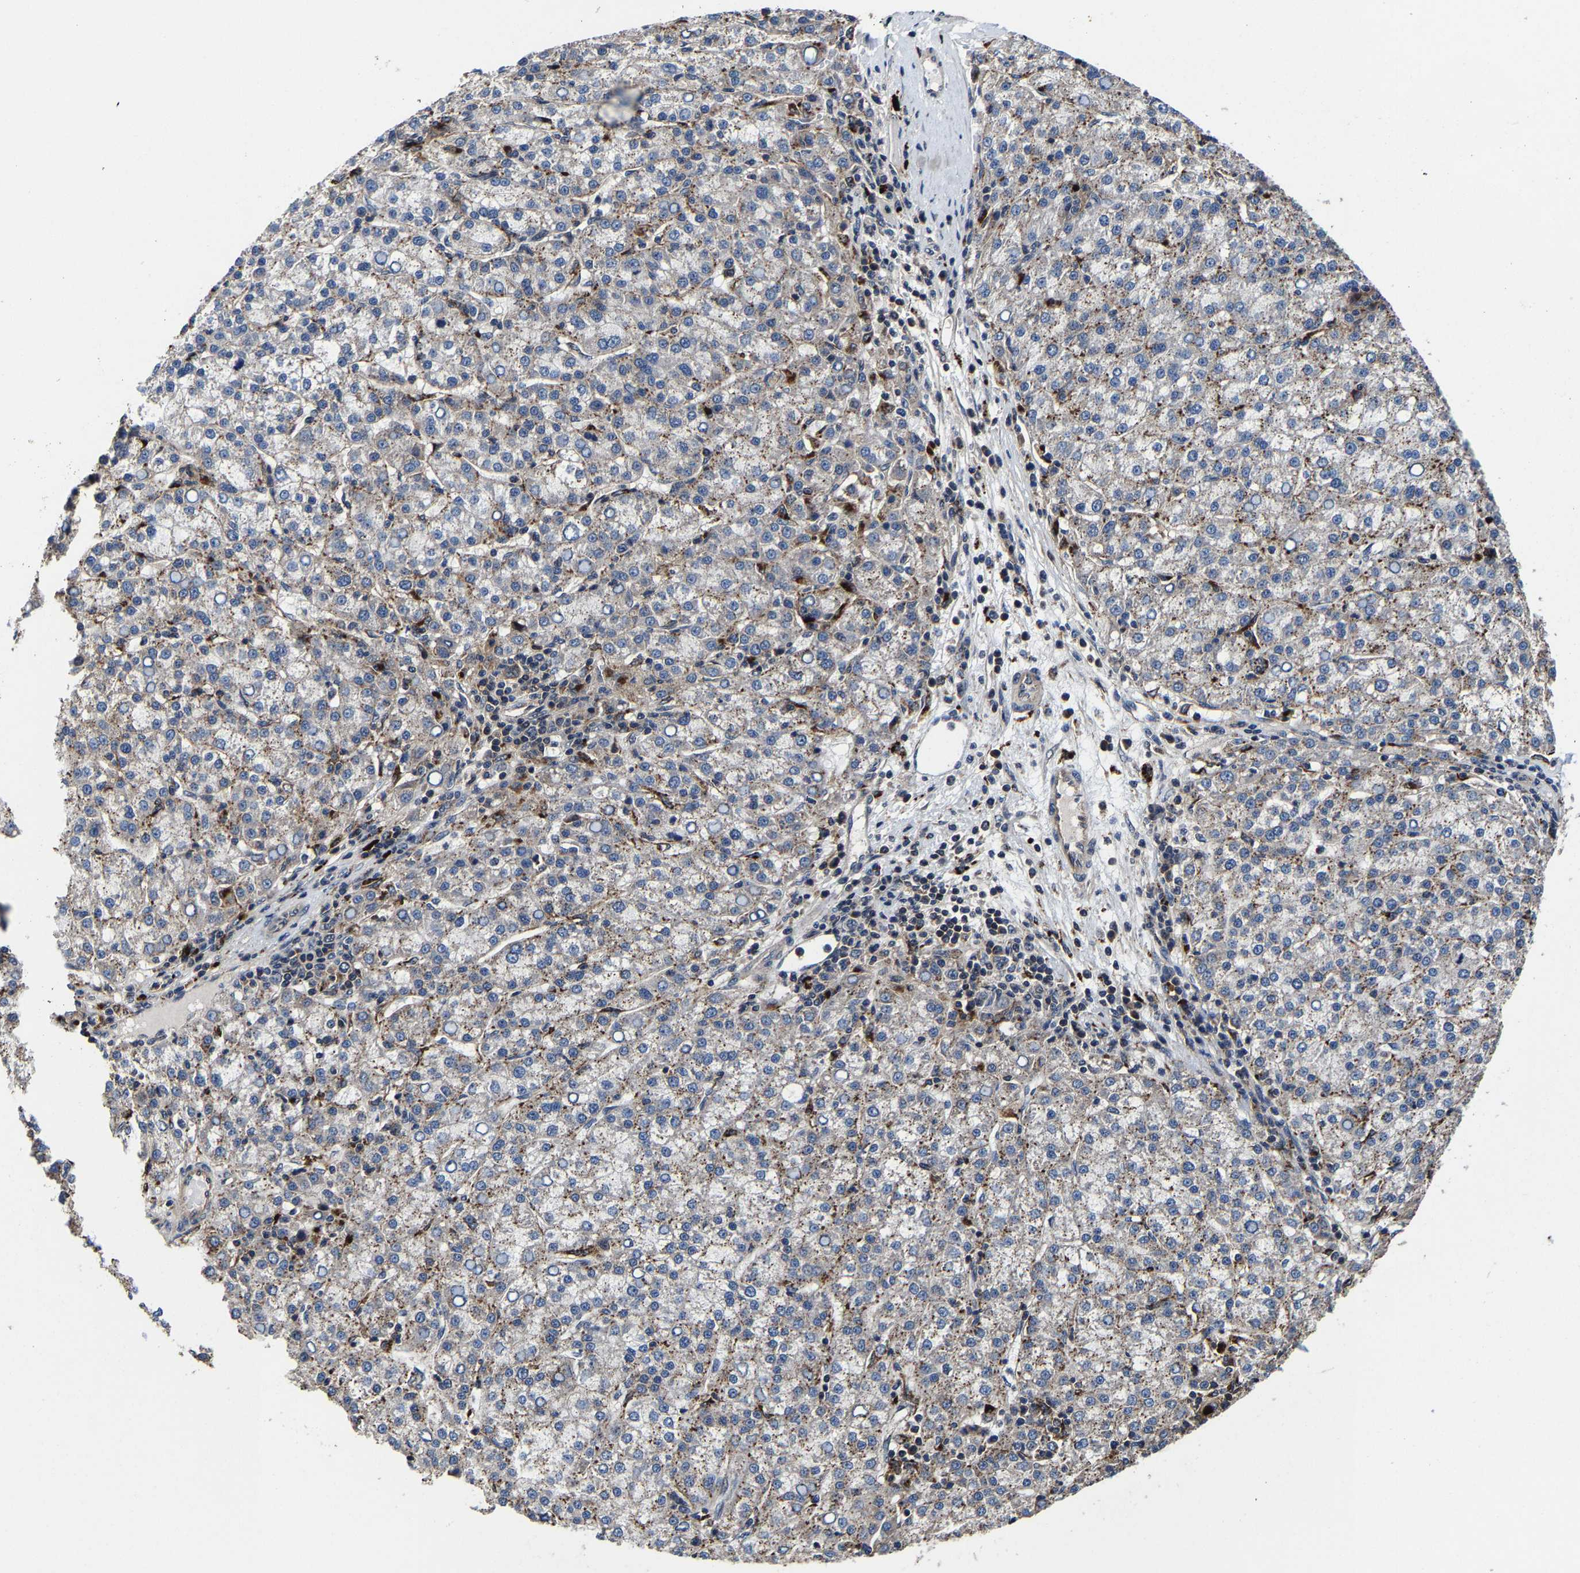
{"staining": {"intensity": "weak", "quantity": "<25%", "location": "cytoplasmic/membranous"}, "tissue": "liver cancer", "cell_type": "Tumor cells", "image_type": "cancer", "snomed": [{"axis": "morphology", "description": "Carcinoma, Hepatocellular, NOS"}, {"axis": "topography", "description": "Liver"}], "caption": "Liver cancer stained for a protein using immunohistochemistry shows no expression tumor cells.", "gene": "ZCCHC7", "patient": {"sex": "female", "age": 58}}